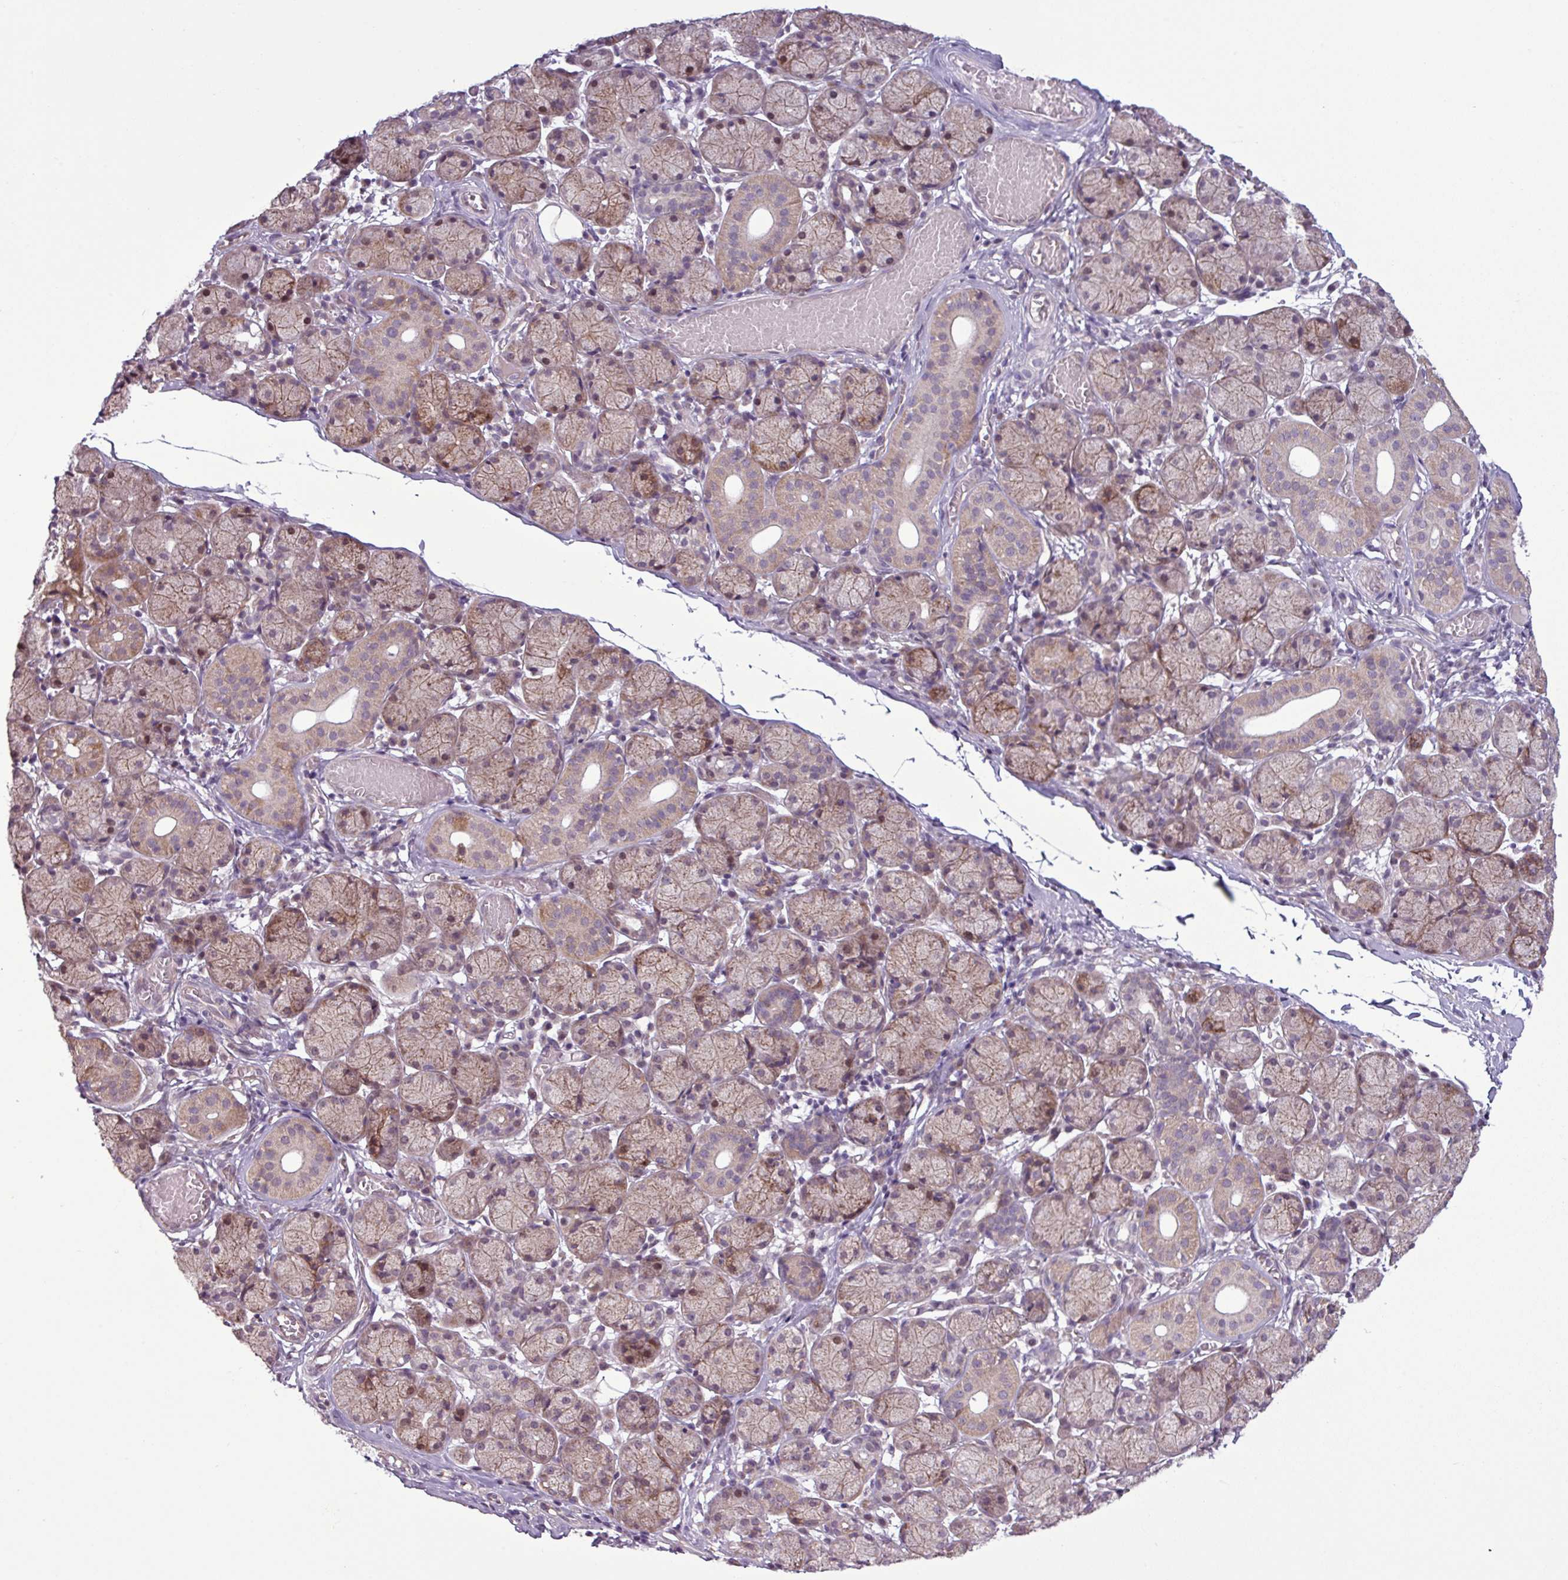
{"staining": {"intensity": "moderate", "quantity": "25%-75%", "location": "cytoplasmic/membranous"}, "tissue": "salivary gland", "cell_type": "Glandular cells", "image_type": "normal", "snomed": [{"axis": "morphology", "description": "Normal tissue, NOS"}, {"axis": "topography", "description": "Salivary gland"}], "caption": "Immunohistochemical staining of benign human salivary gland exhibits 25%-75% levels of moderate cytoplasmic/membranous protein staining in about 25%-75% of glandular cells. Using DAB (brown) and hematoxylin (blue) stains, captured at high magnification using brightfield microscopy.", "gene": "GPT2", "patient": {"sex": "female", "age": 24}}